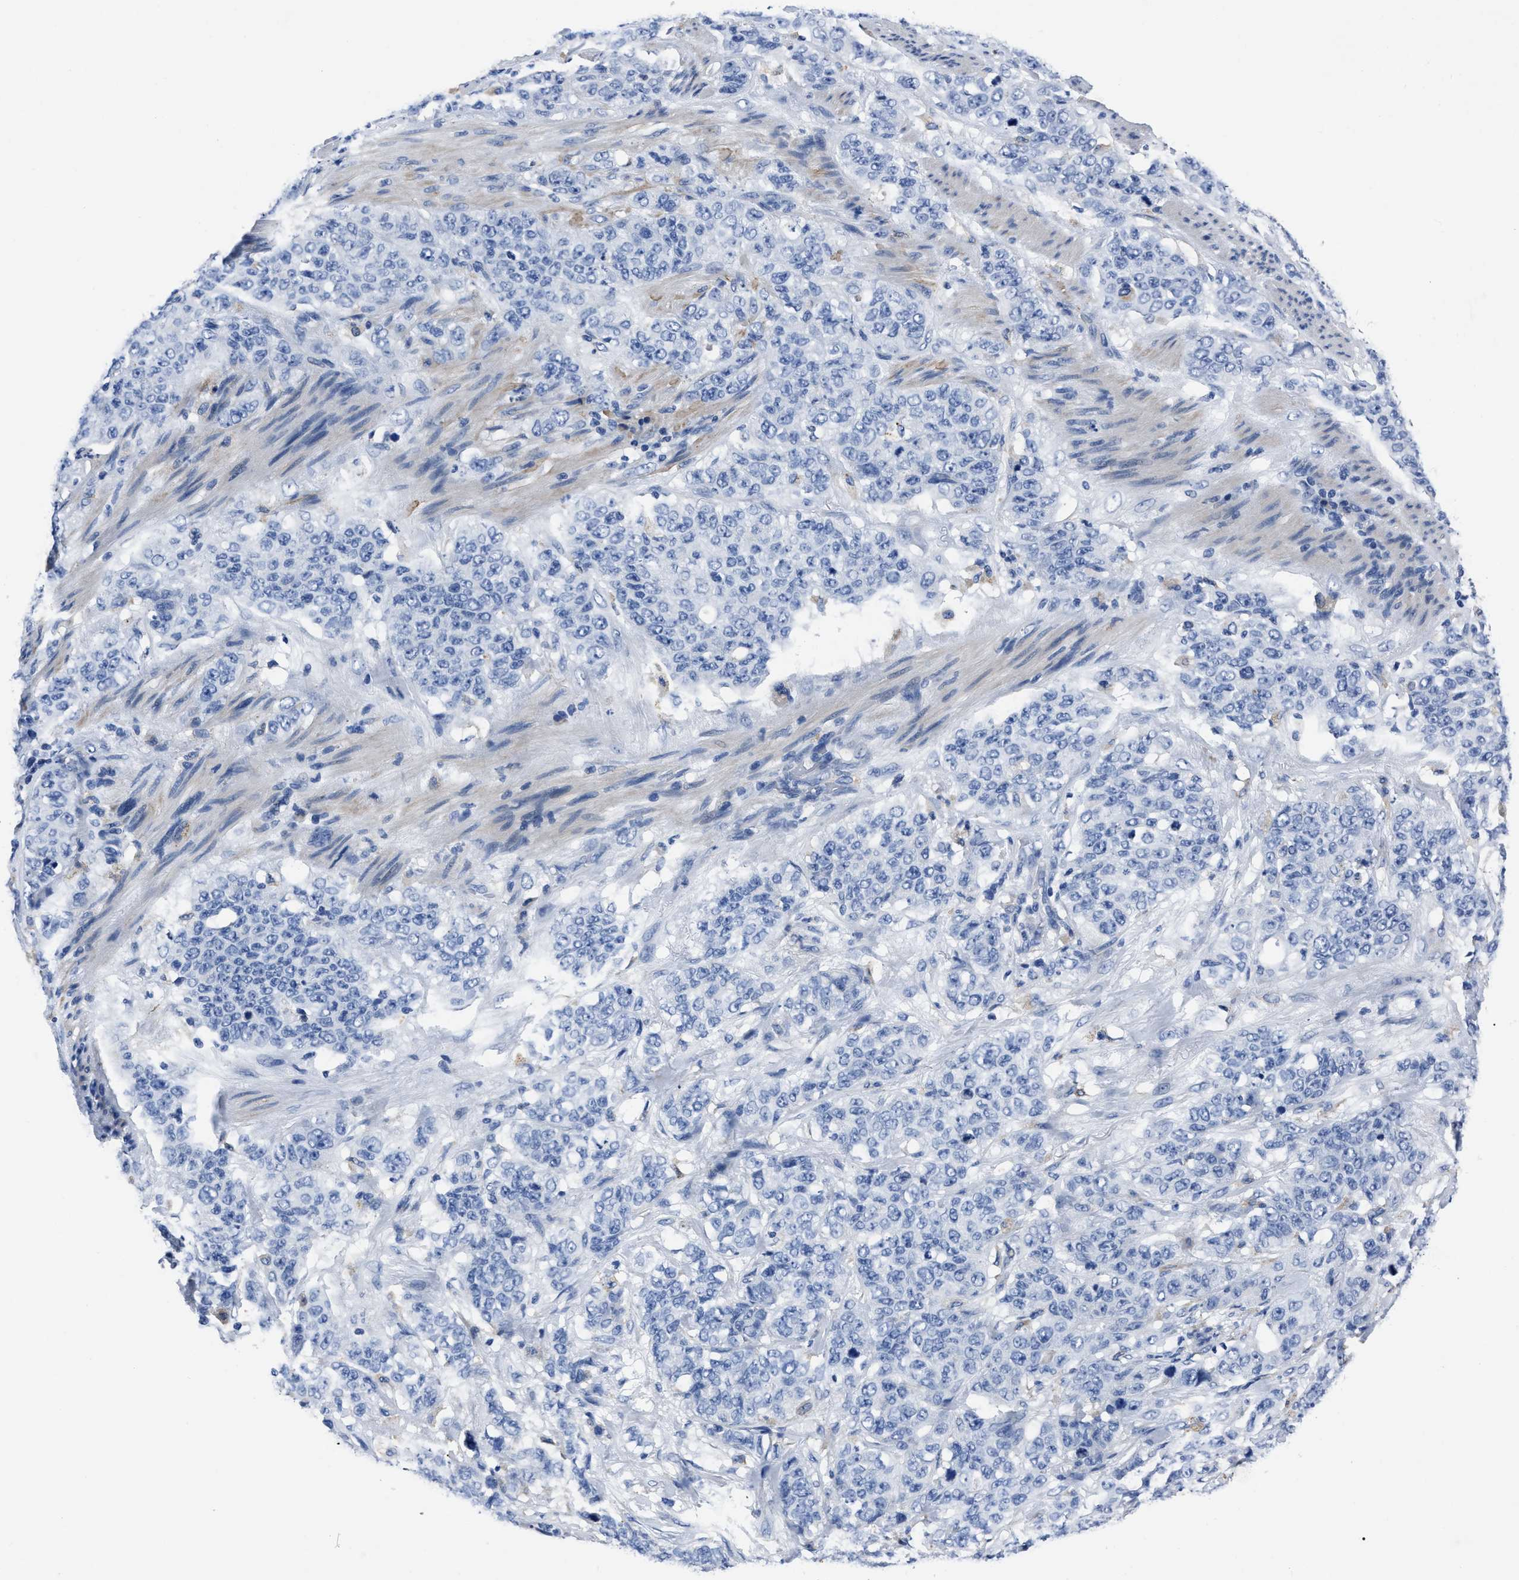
{"staining": {"intensity": "negative", "quantity": "none", "location": "none"}, "tissue": "stomach cancer", "cell_type": "Tumor cells", "image_type": "cancer", "snomed": [{"axis": "morphology", "description": "Adenocarcinoma, NOS"}, {"axis": "topography", "description": "Stomach"}], "caption": "This is a micrograph of immunohistochemistry (IHC) staining of stomach adenocarcinoma, which shows no positivity in tumor cells.", "gene": "MOV10L1", "patient": {"sex": "male", "age": 48}}